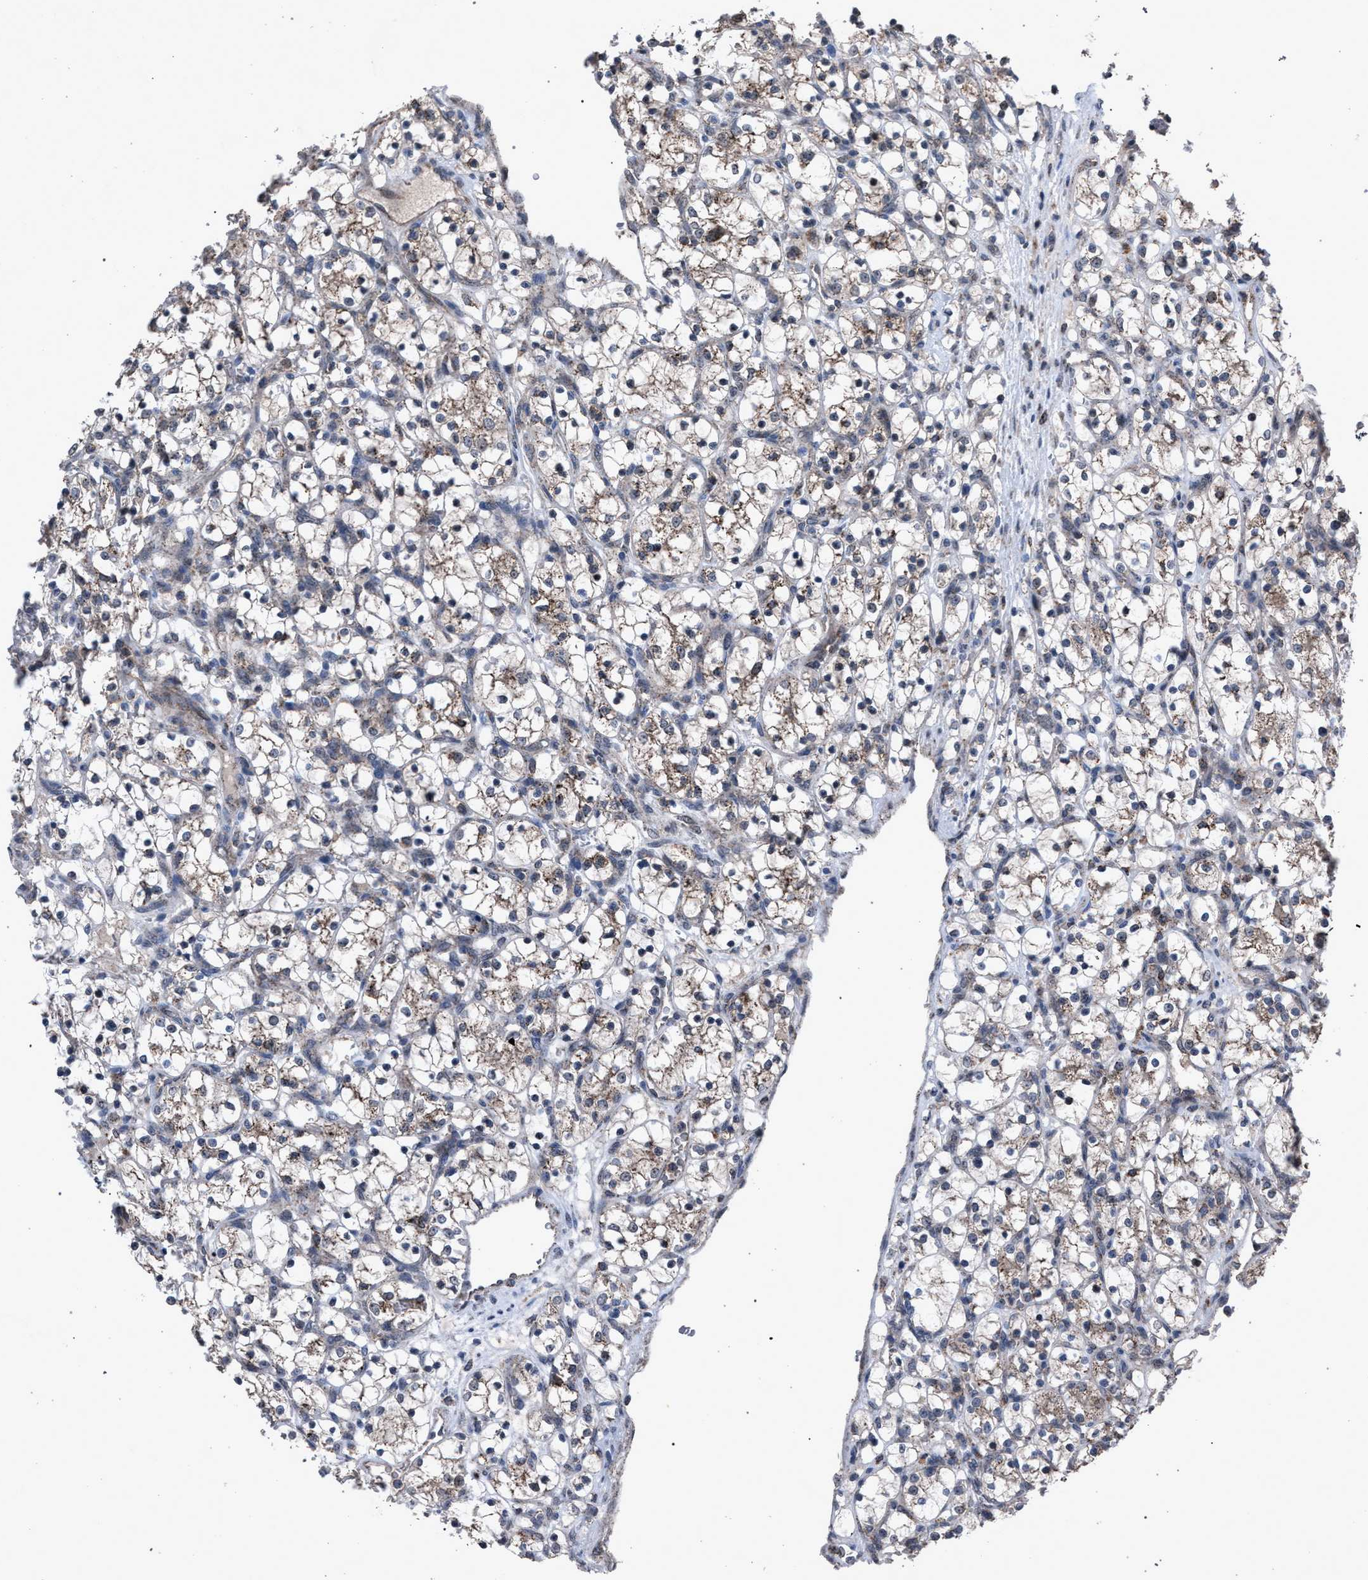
{"staining": {"intensity": "weak", "quantity": "25%-75%", "location": "cytoplasmic/membranous"}, "tissue": "renal cancer", "cell_type": "Tumor cells", "image_type": "cancer", "snomed": [{"axis": "morphology", "description": "Adenocarcinoma, NOS"}, {"axis": "topography", "description": "Kidney"}], "caption": "Tumor cells show low levels of weak cytoplasmic/membranous expression in about 25%-75% of cells in renal adenocarcinoma.", "gene": "HSD17B4", "patient": {"sex": "female", "age": 69}}